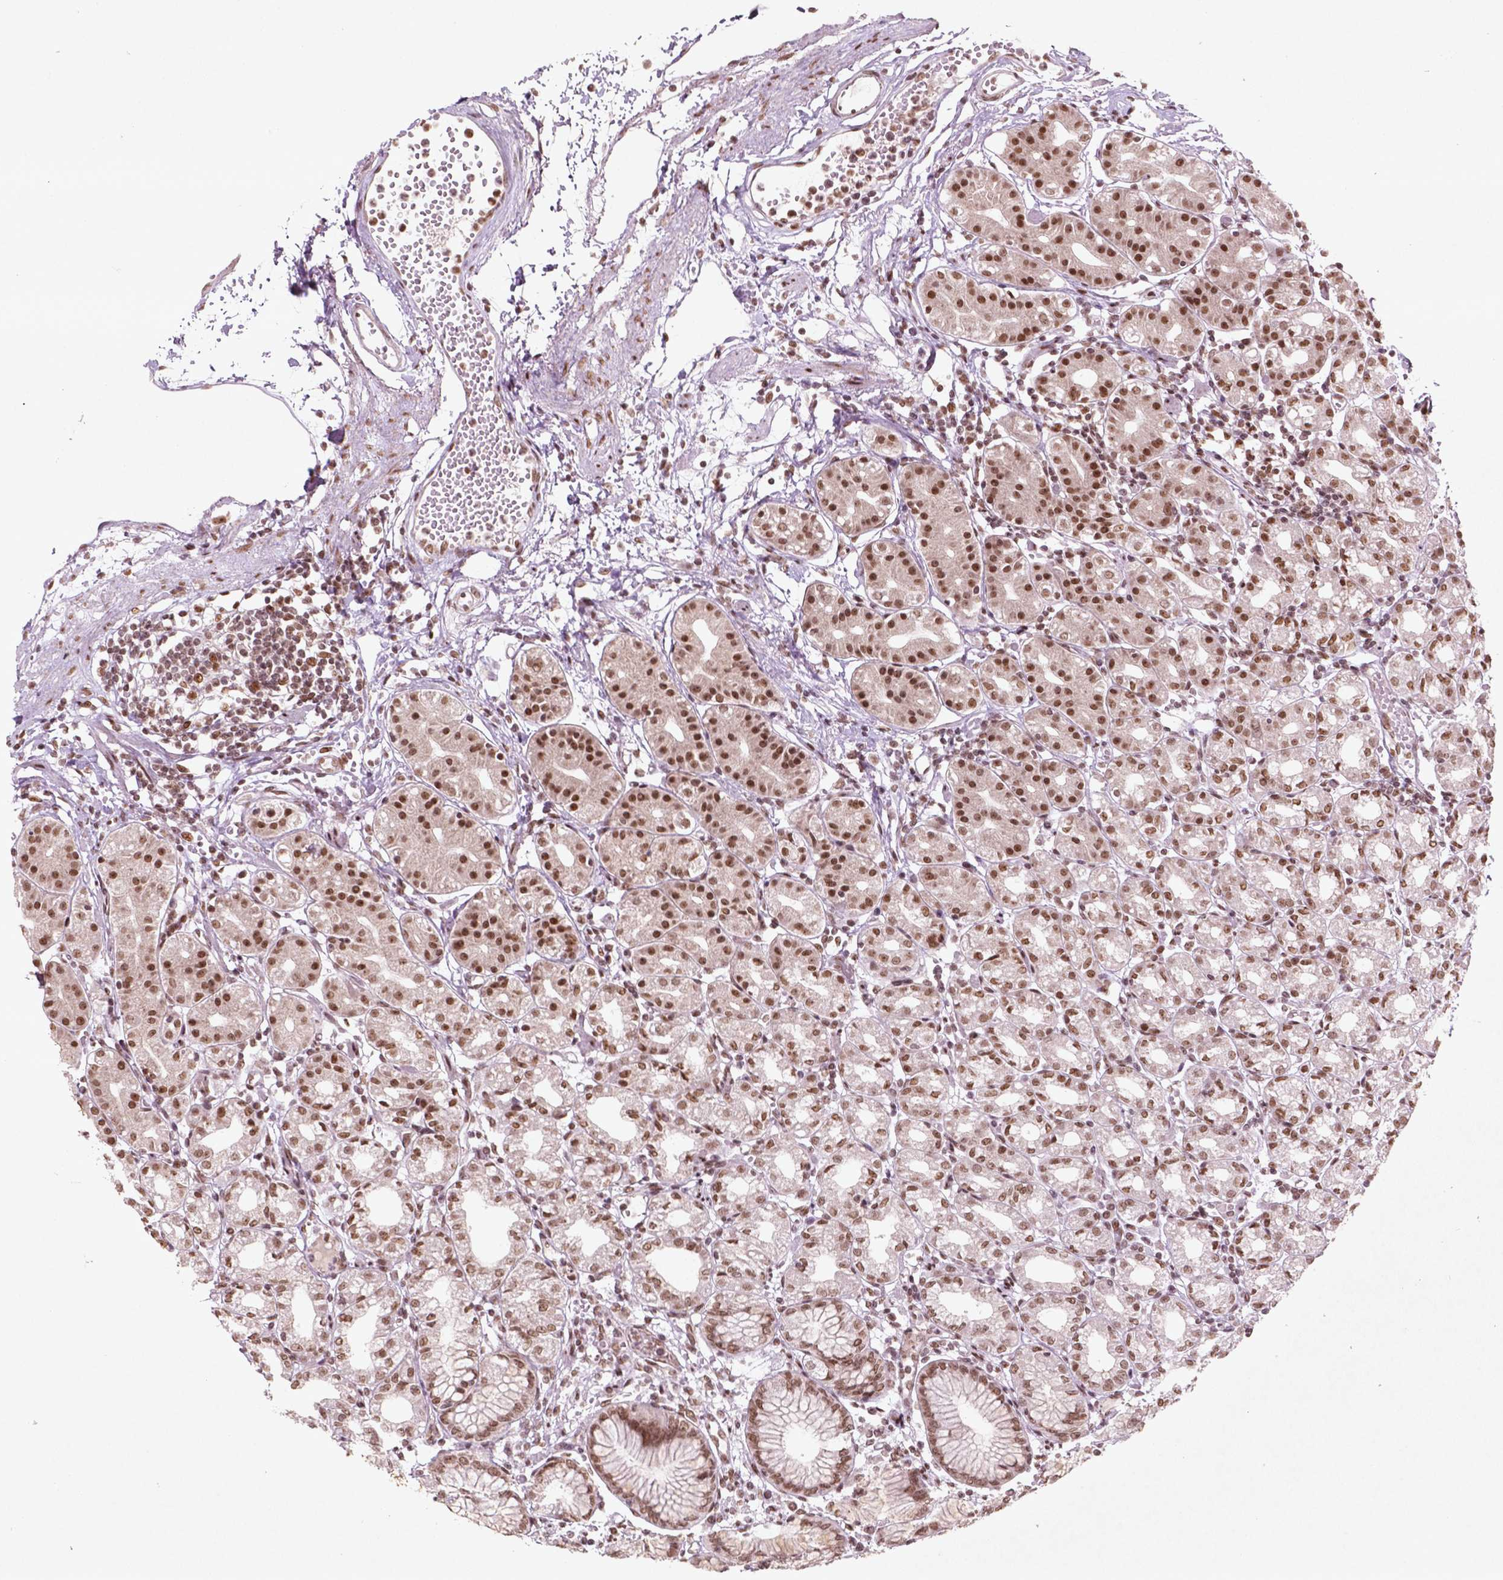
{"staining": {"intensity": "strong", "quantity": ">75%", "location": "nuclear"}, "tissue": "stomach", "cell_type": "Glandular cells", "image_type": "normal", "snomed": [{"axis": "morphology", "description": "Normal tissue, NOS"}, {"axis": "topography", "description": "Skeletal muscle"}, {"axis": "topography", "description": "Stomach"}], "caption": "IHC micrograph of normal stomach: human stomach stained using immunohistochemistry displays high levels of strong protein expression localized specifically in the nuclear of glandular cells, appearing as a nuclear brown color.", "gene": "HMG20B", "patient": {"sex": "female", "age": 57}}